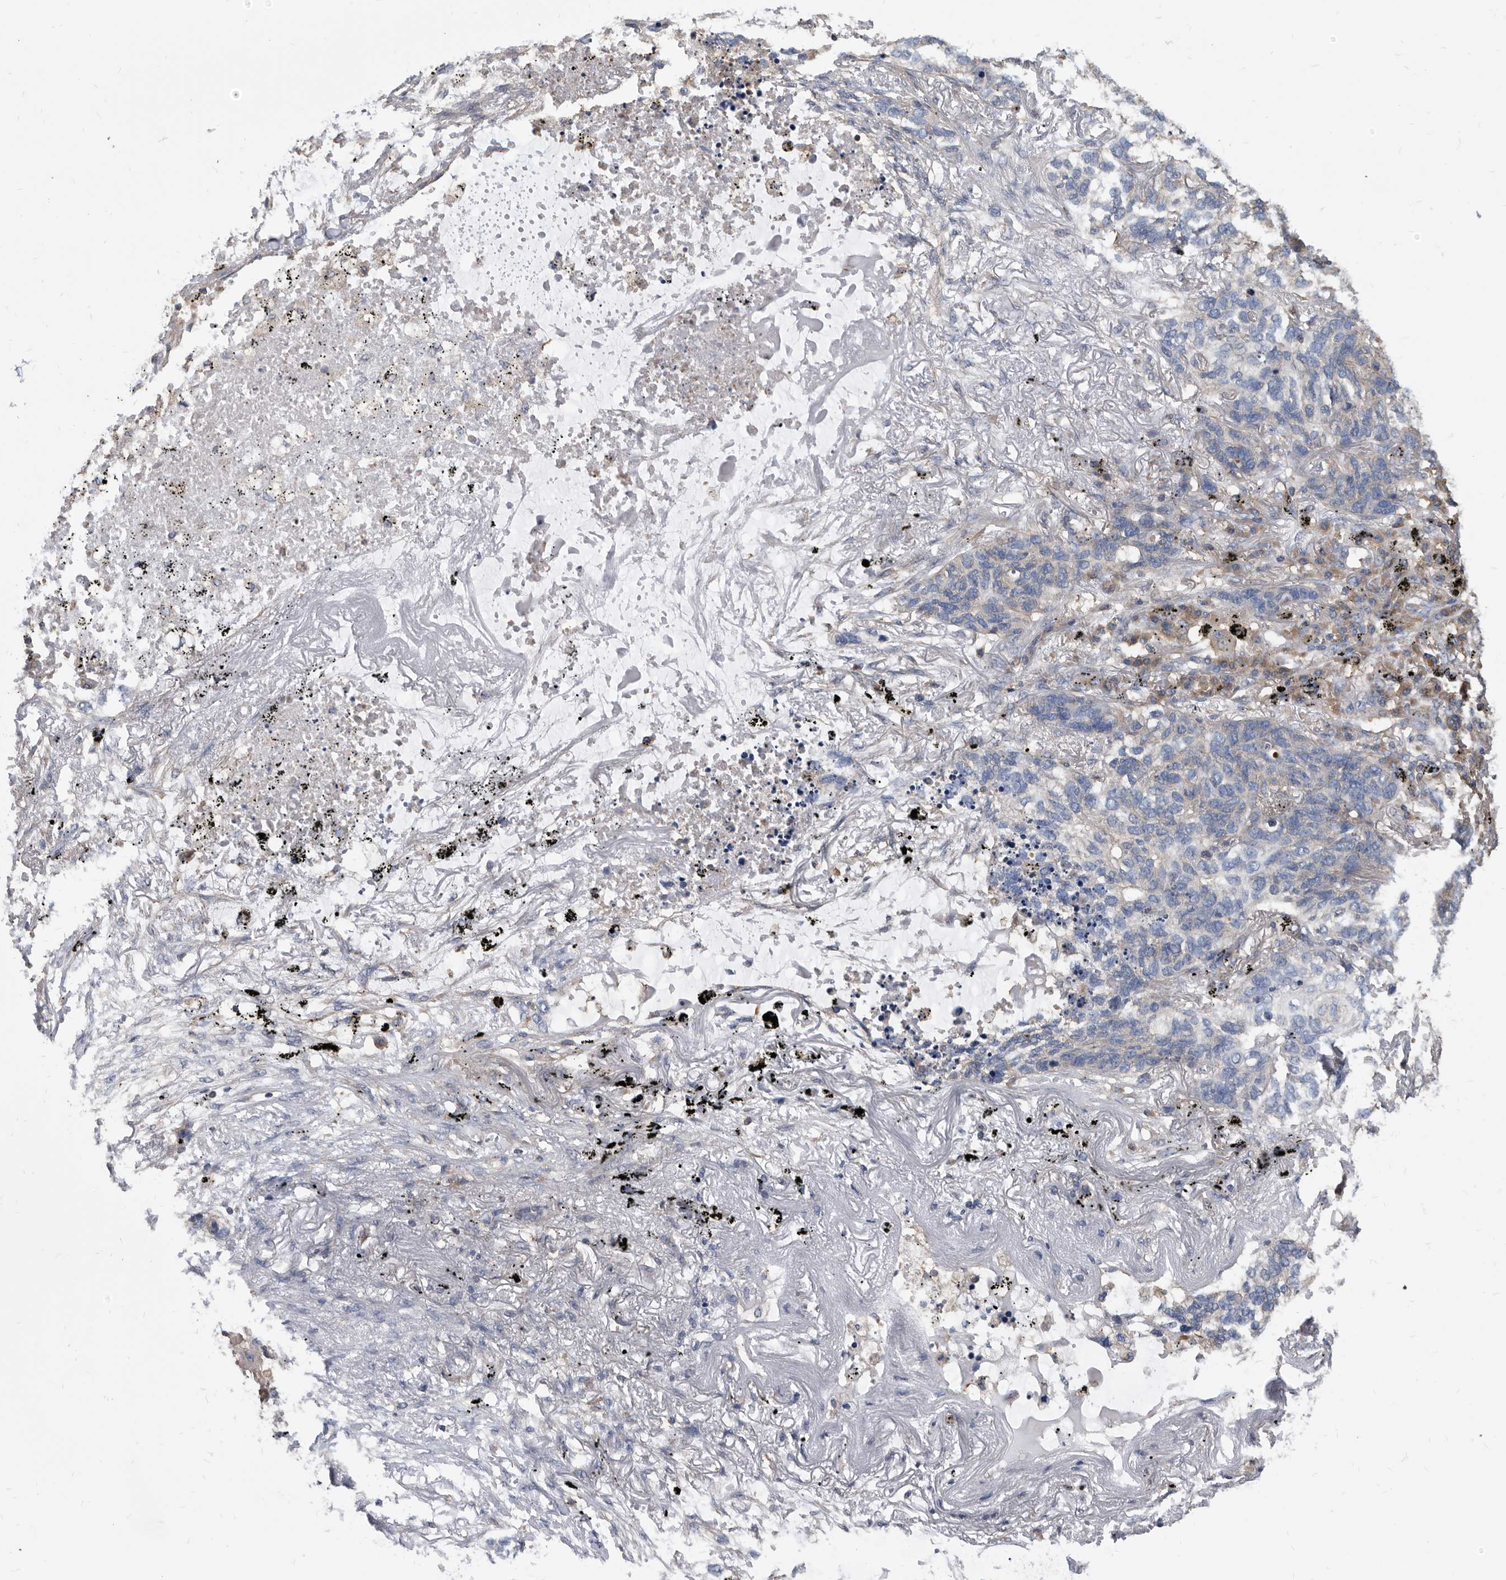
{"staining": {"intensity": "negative", "quantity": "none", "location": "none"}, "tissue": "lung cancer", "cell_type": "Tumor cells", "image_type": "cancer", "snomed": [{"axis": "morphology", "description": "Squamous cell carcinoma, NOS"}, {"axis": "topography", "description": "Lung"}], "caption": "DAB (3,3'-diaminobenzidine) immunohistochemical staining of human lung cancer (squamous cell carcinoma) exhibits no significant positivity in tumor cells.", "gene": "APEH", "patient": {"sex": "female", "age": 63}}